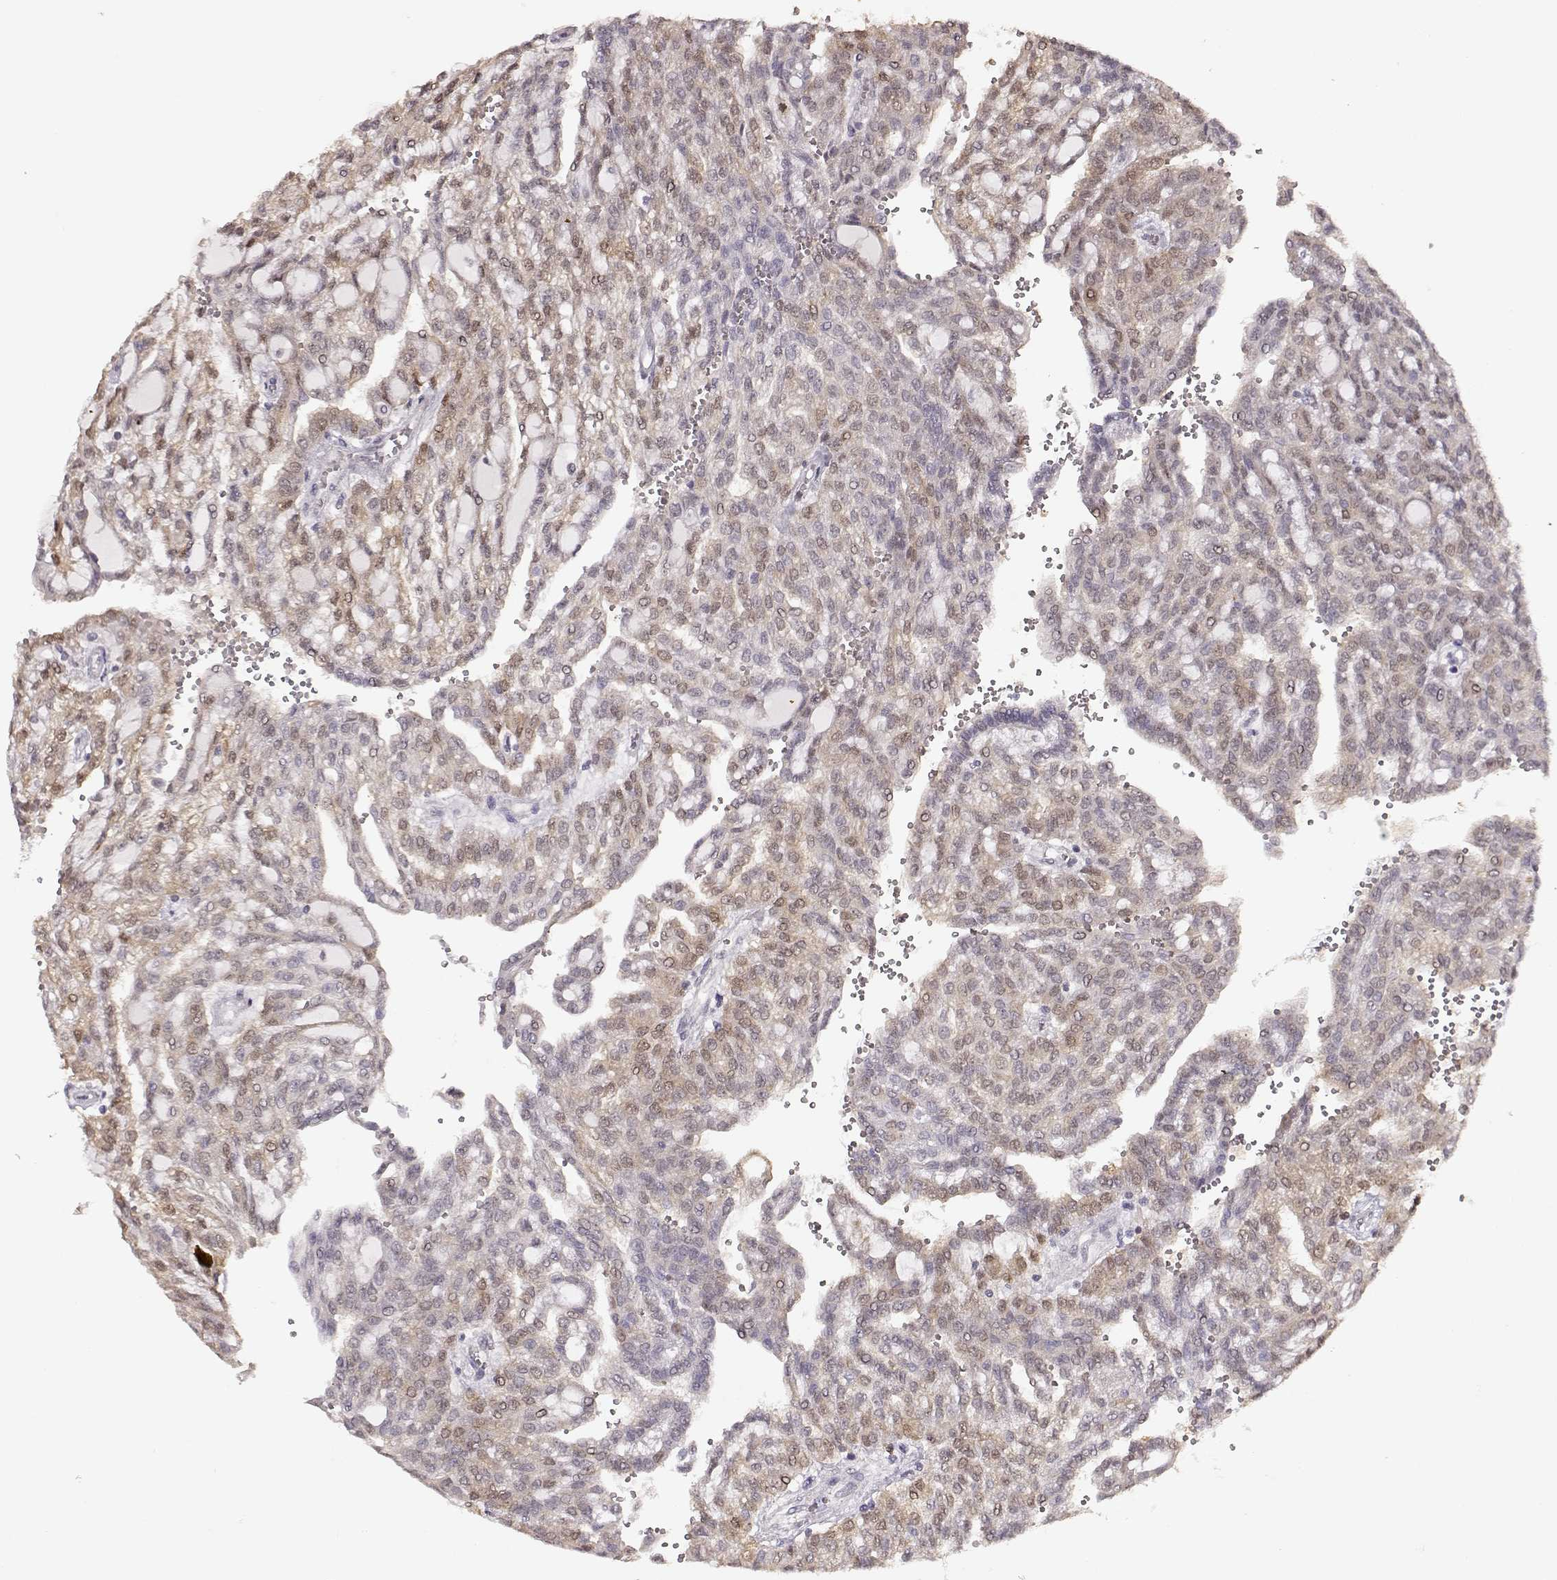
{"staining": {"intensity": "weak", "quantity": ">75%", "location": "cytoplasmic/membranous"}, "tissue": "renal cancer", "cell_type": "Tumor cells", "image_type": "cancer", "snomed": [{"axis": "morphology", "description": "Adenocarcinoma, NOS"}, {"axis": "topography", "description": "Kidney"}], "caption": "Protein staining demonstrates weak cytoplasmic/membranous expression in about >75% of tumor cells in renal adenocarcinoma.", "gene": "S100B", "patient": {"sex": "male", "age": 63}}